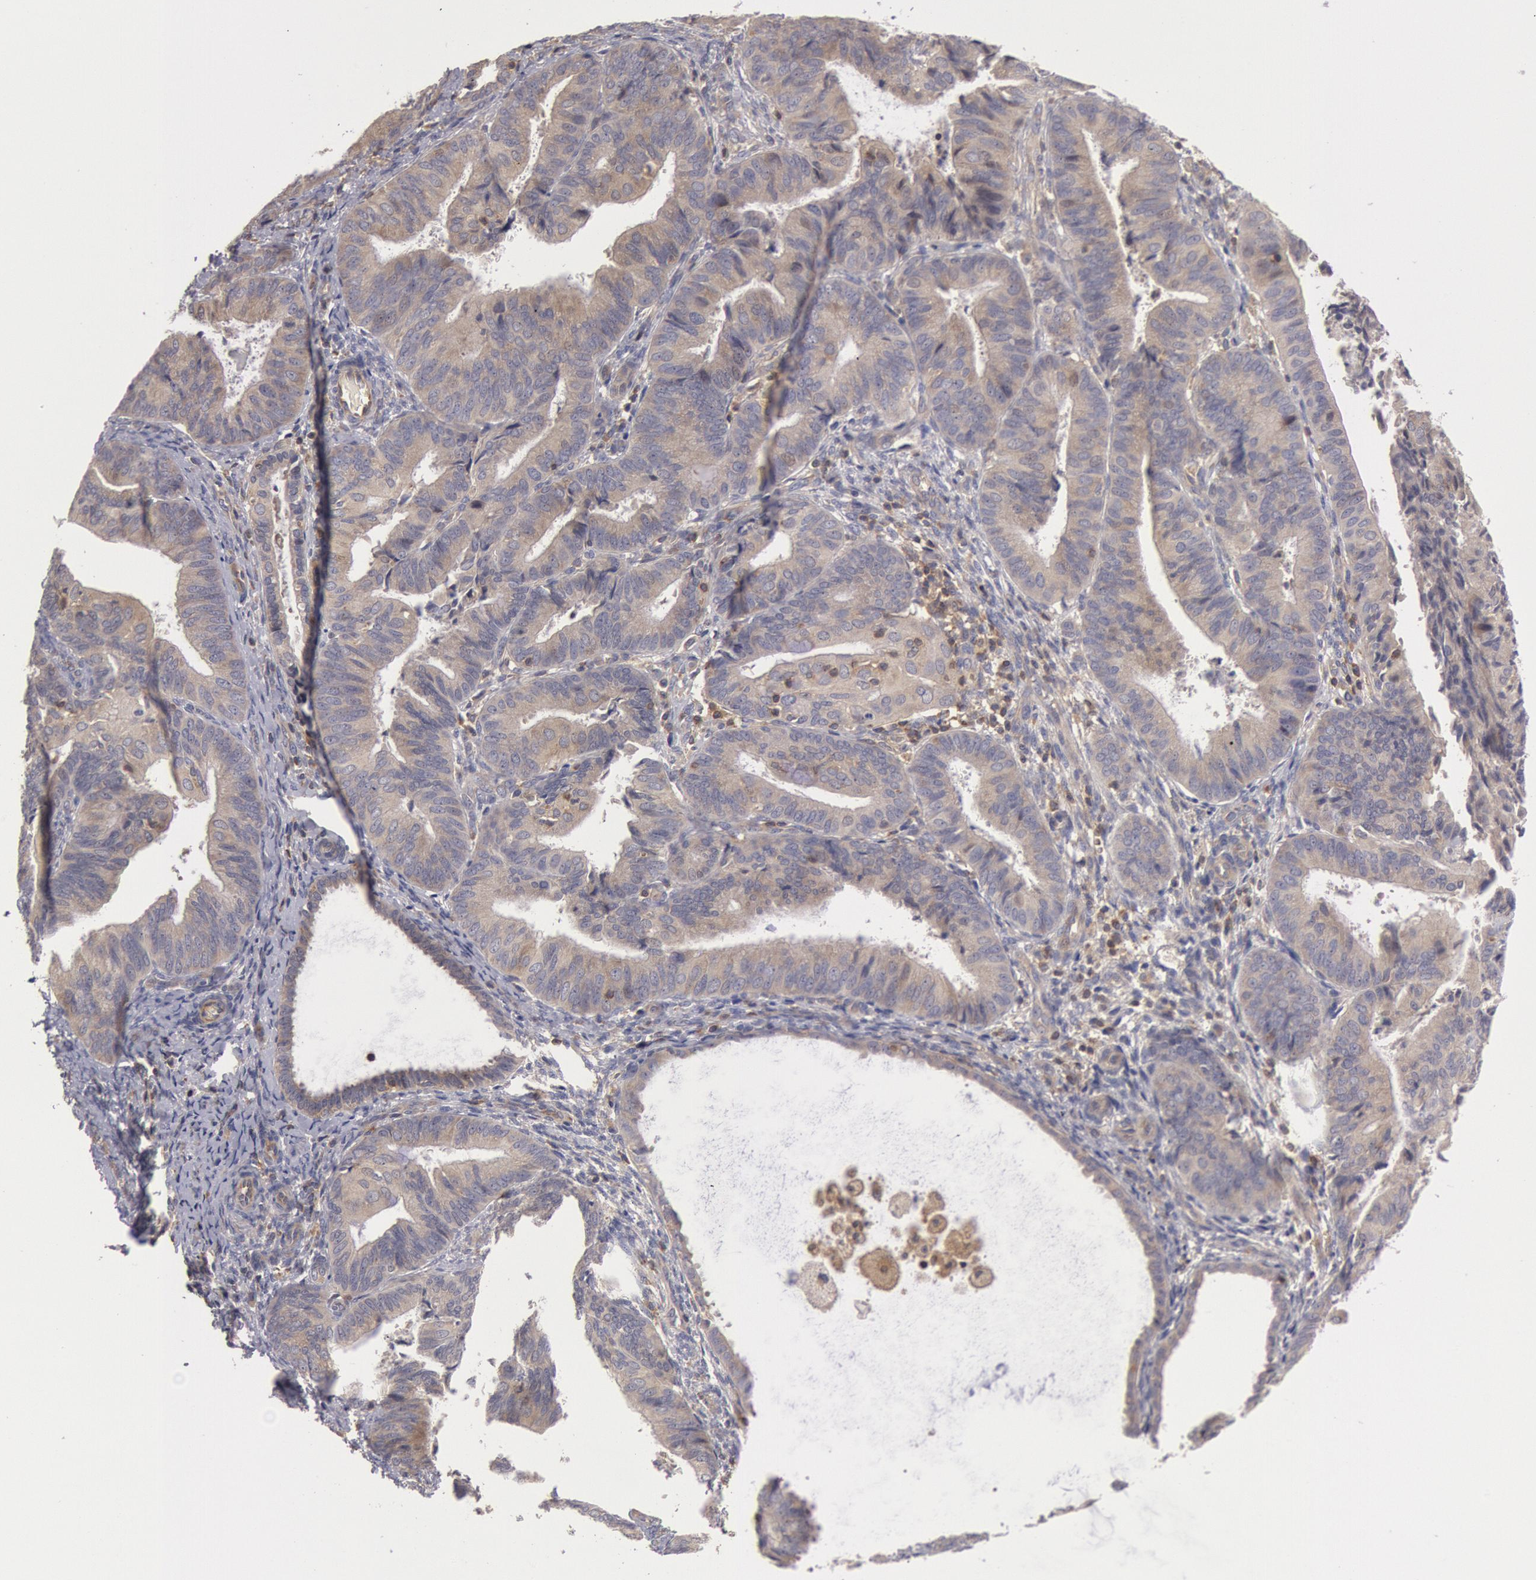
{"staining": {"intensity": "weak", "quantity": ">75%", "location": "cytoplasmic/membranous"}, "tissue": "endometrial cancer", "cell_type": "Tumor cells", "image_type": "cancer", "snomed": [{"axis": "morphology", "description": "Adenocarcinoma, NOS"}, {"axis": "topography", "description": "Endometrium"}], "caption": "Tumor cells show low levels of weak cytoplasmic/membranous expression in approximately >75% of cells in human endometrial cancer (adenocarcinoma).", "gene": "PIK3R1", "patient": {"sex": "female", "age": 63}}